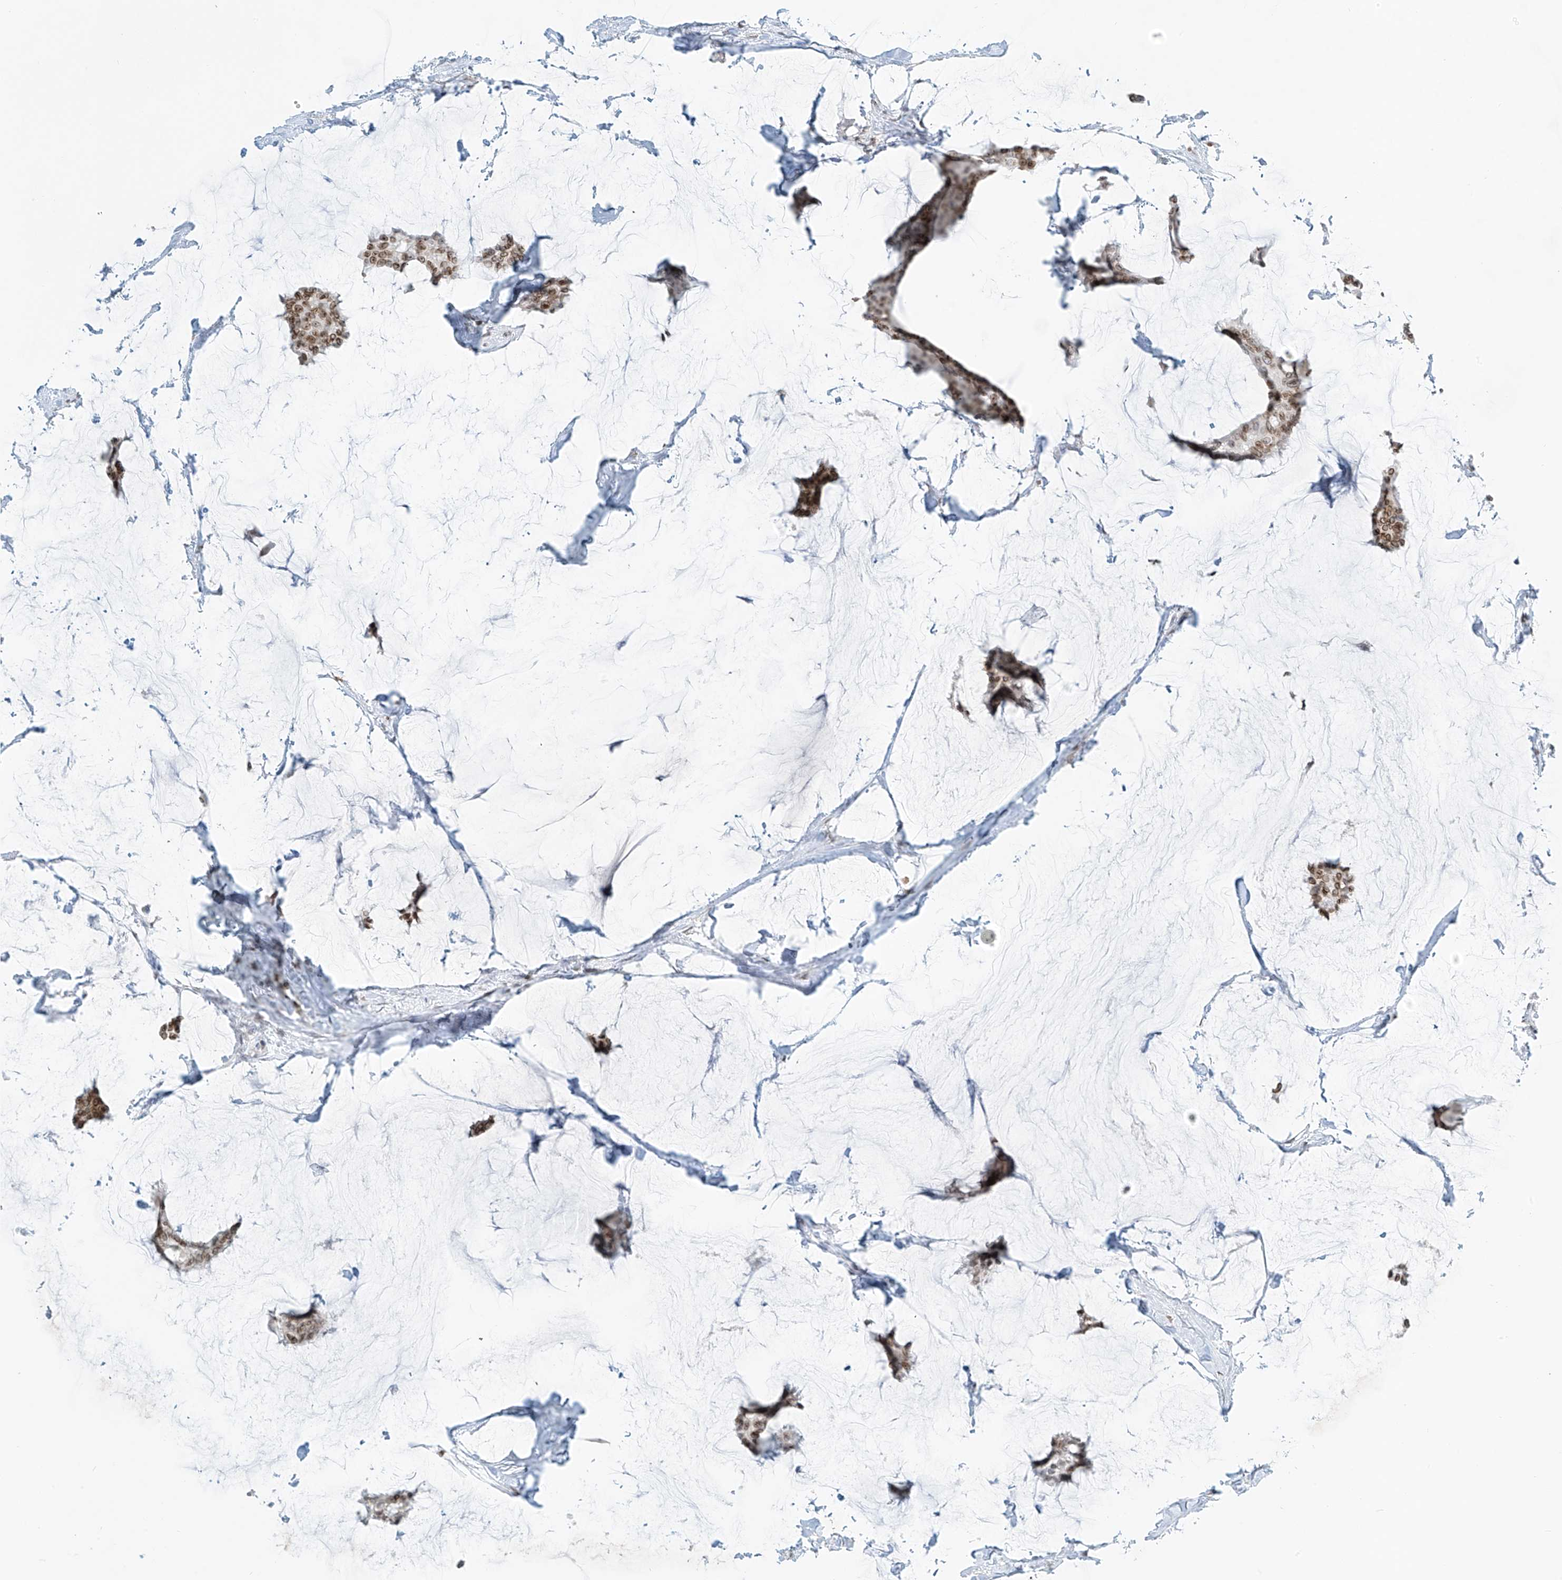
{"staining": {"intensity": "moderate", "quantity": "25%-75%", "location": "cytoplasmic/membranous,nuclear"}, "tissue": "breast cancer", "cell_type": "Tumor cells", "image_type": "cancer", "snomed": [{"axis": "morphology", "description": "Duct carcinoma"}, {"axis": "topography", "description": "Breast"}], "caption": "Human intraductal carcinoma (breast) stained with a protein marker reveals moderate staining in tumor cells.", "gene": "SAMD15", "patient": {"sex": "female", "age": 93}}